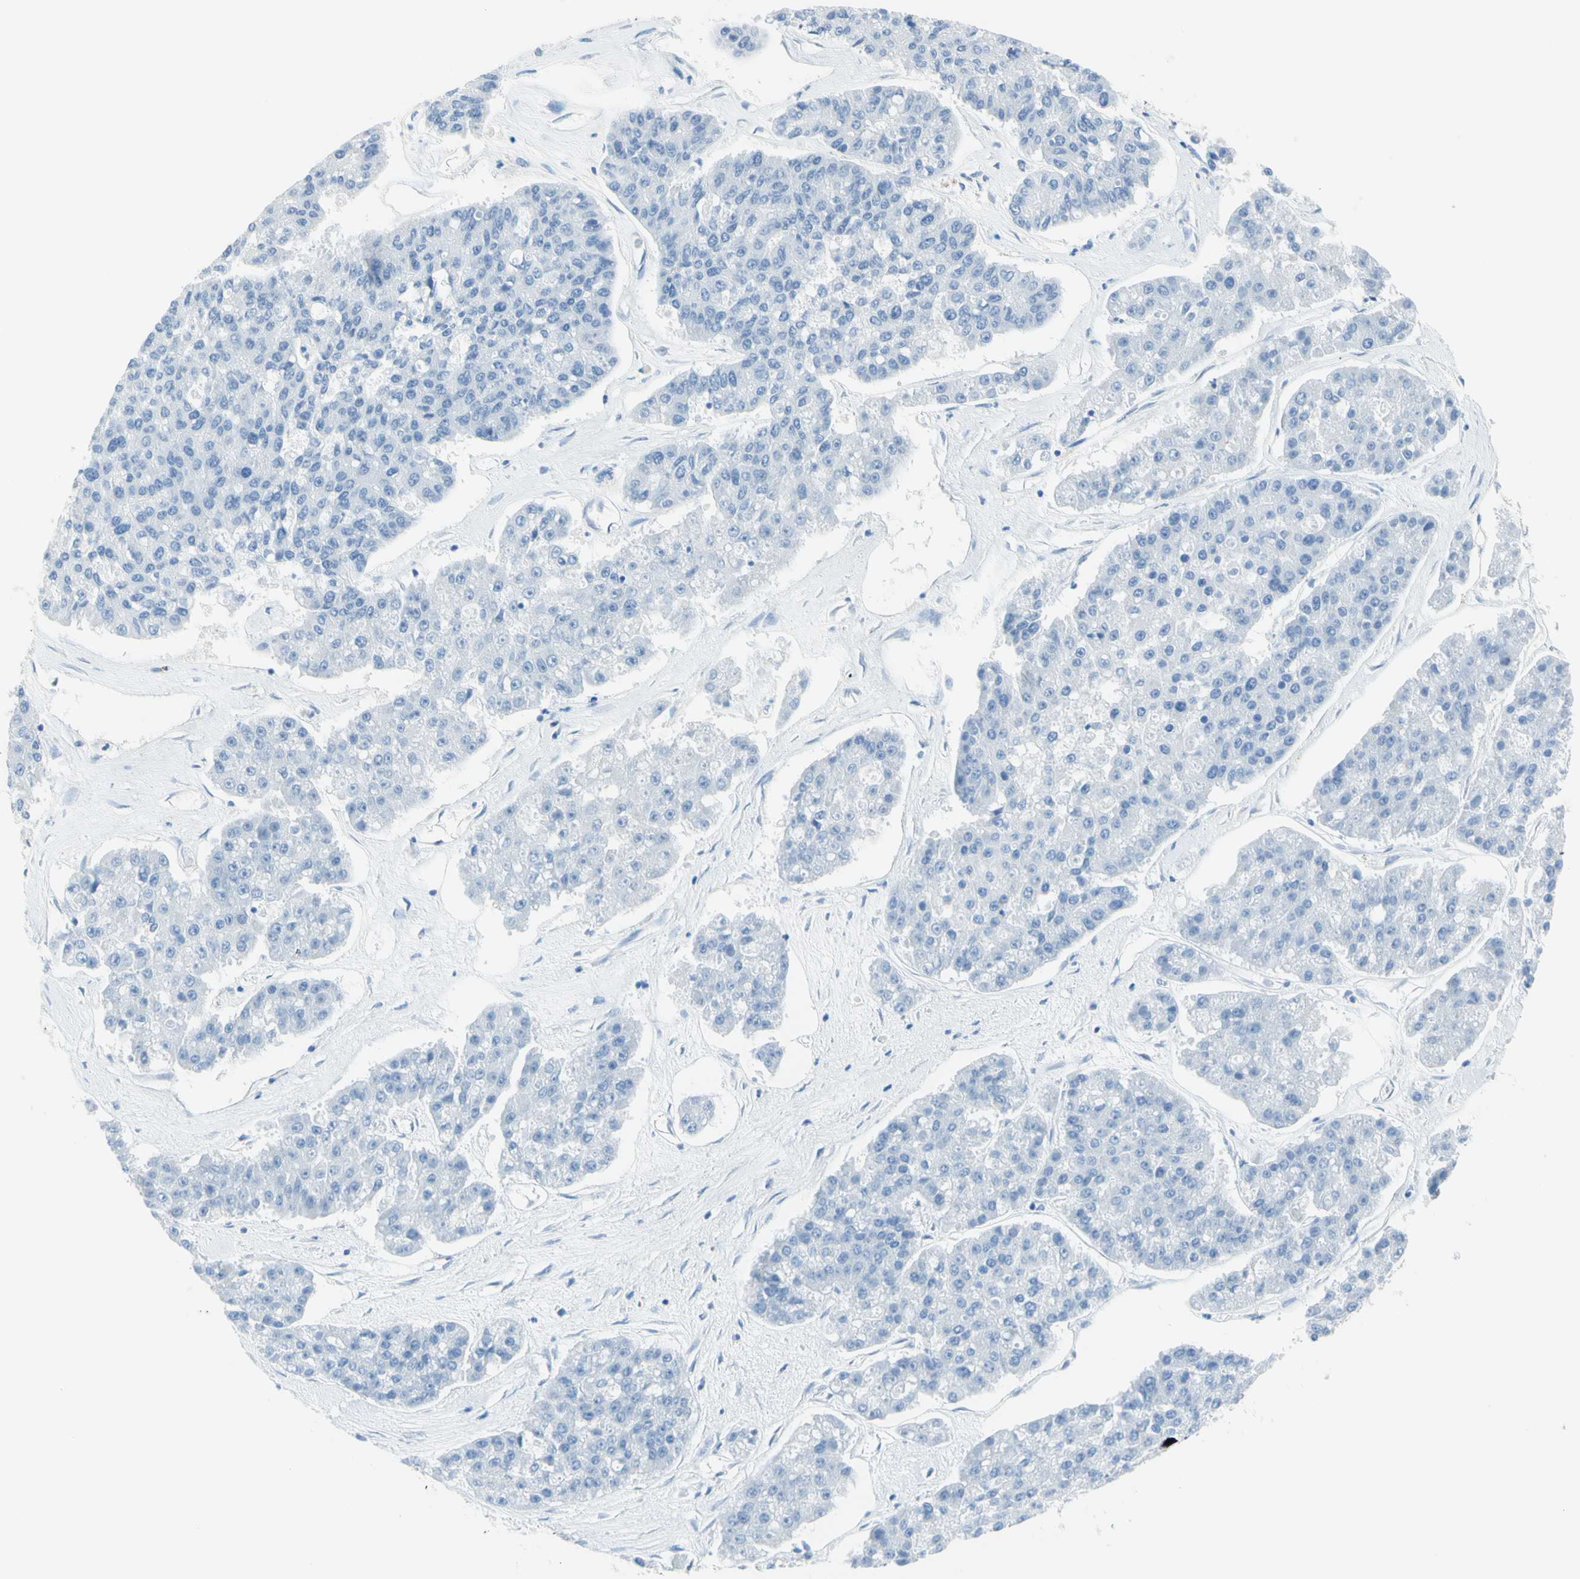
{"staining": {"intensity": "negative", "quantity": "none", "location": "none"}, "tissue": "pancreatic cancer", "cell_type": "Tumor cells", "image_type": "cancer", "snomed": [{"axis": "morphology", "description": "Adenocarcinoma, NOS"}, {"axis": "topography", "description": "Pancreas"}], "caption": "Human pancreatic cancer stained for a protein using immunohistochemistry reveals no positivity in tumor cells.", "gene": "CYSLTR1", "patient": {"sex": "male", "age": 50}}